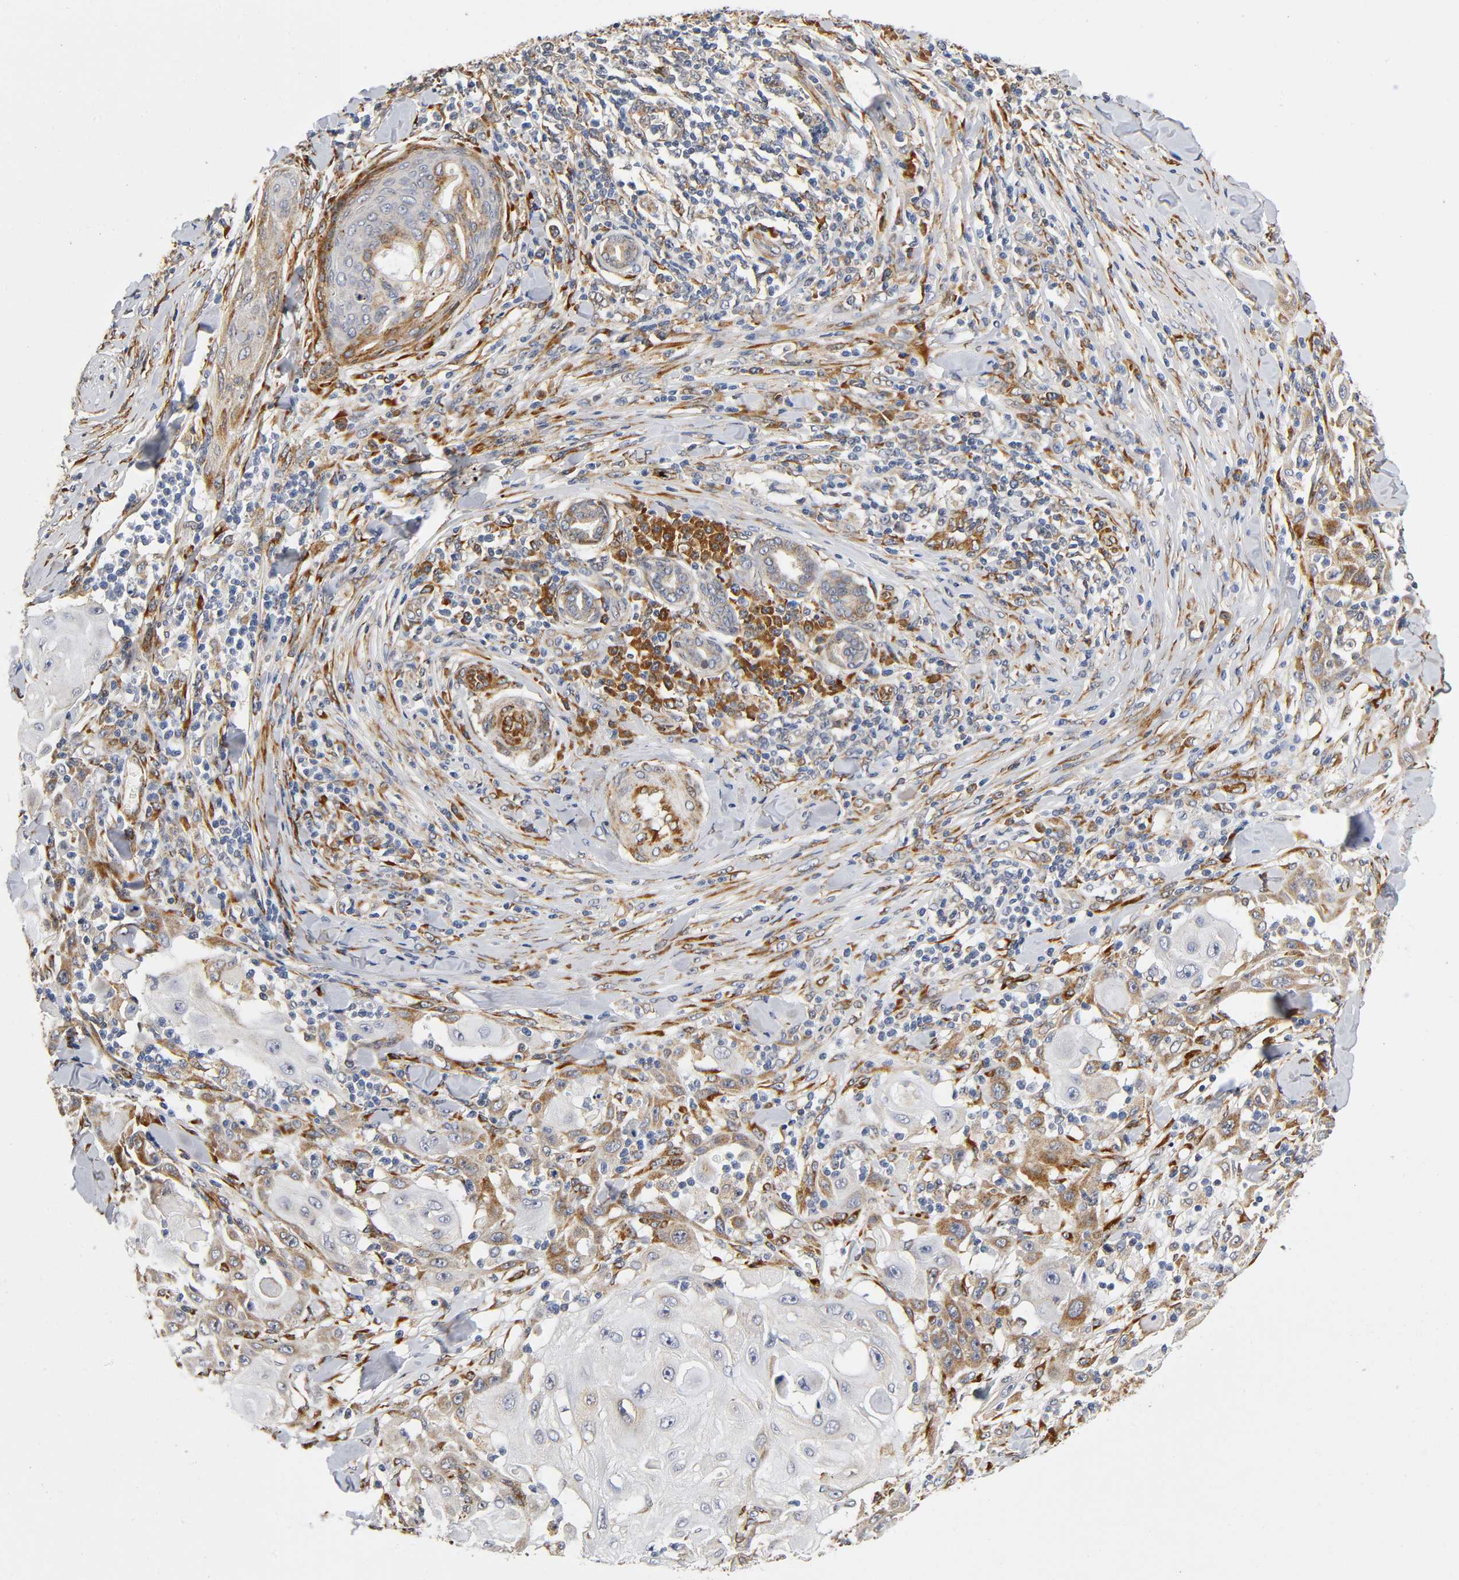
{"staining": {"intensity": "moderate", "quantity": "25%-75%", "location": "cytoplasmic/membranous"}, "tissue": "skin cancer", "cell_type": "Tumor cells", "image_type": "cancer", "snomed": [{"axis": "morphology", "description": "Squamous cell carcinoma, NOS"}, {"axis": "topography", "description": "Skin"}], "caption": "Protein expression by immunohistochemistry exhibits moderate cytoplasmic/membranous staining in about 25%-75% of tumor cells in squamous cell carcinoma (skin). Nuclei are stained in blue.", "gene": "SOS2", "patient": {"sex": "male", "age": 24}}